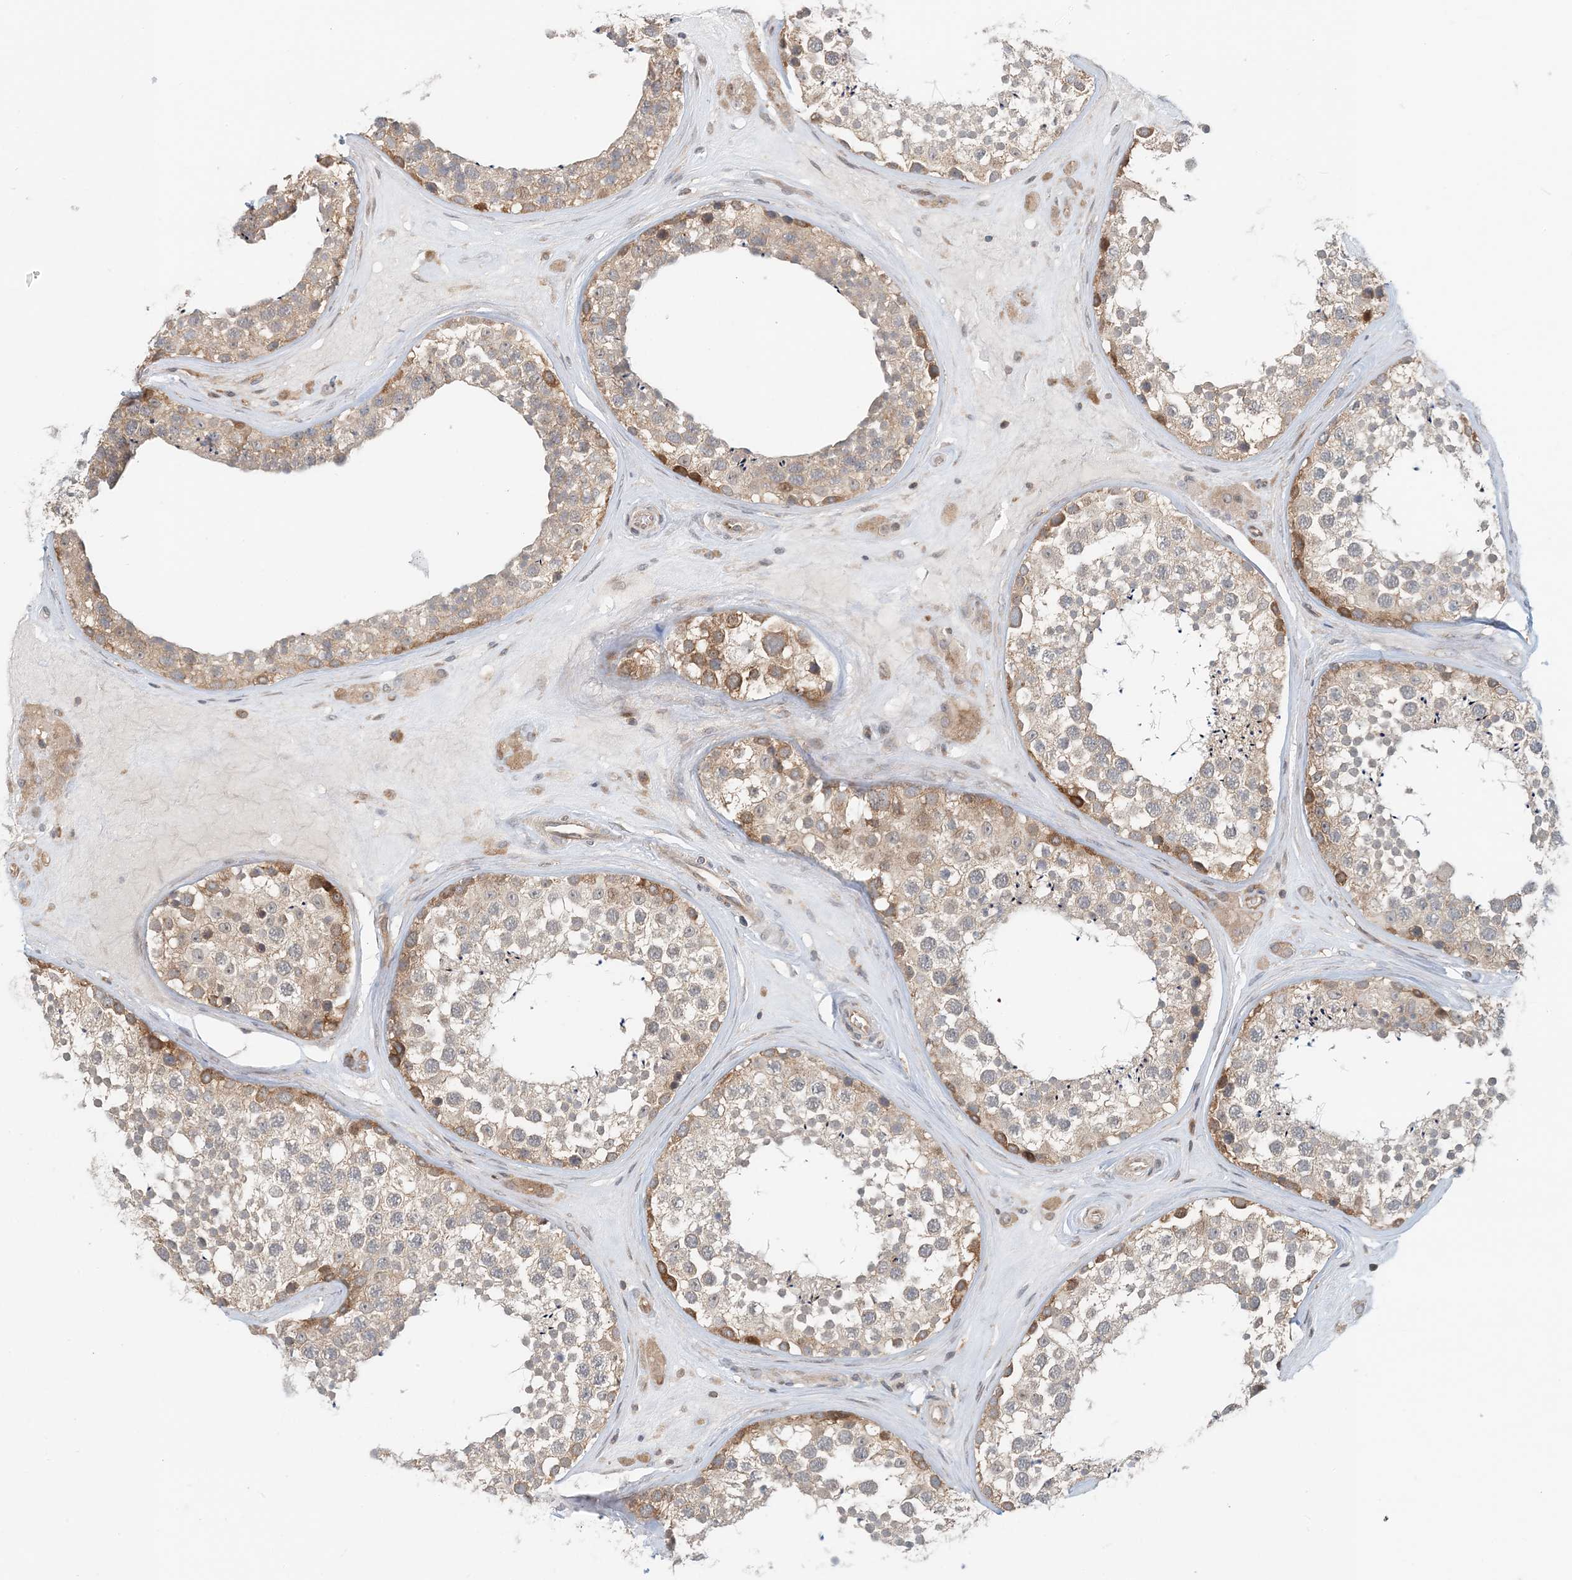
{"staining": {"intensity": "moderate", "quantity": "25%-75%", "location": "cytoplasmic/membranous"}, "tissue": "testis", "cell_type": "Cells in seminiferous ducts", "image_type": "normal", "snomed": [{"axis": "morphology", "description": "Normal tissue, NOS"}, {"axis": "topography", "description": "Testis"}], "caption": "About 25%-75% of cells in seminiferous ducts in normal human testis reveal moderate cytoplasmic/membranous protein positivity as visualized by brown immunohistochemical staining.", "gene": "ATP13A2", "patient": {"sex": "male", "age": 46}}